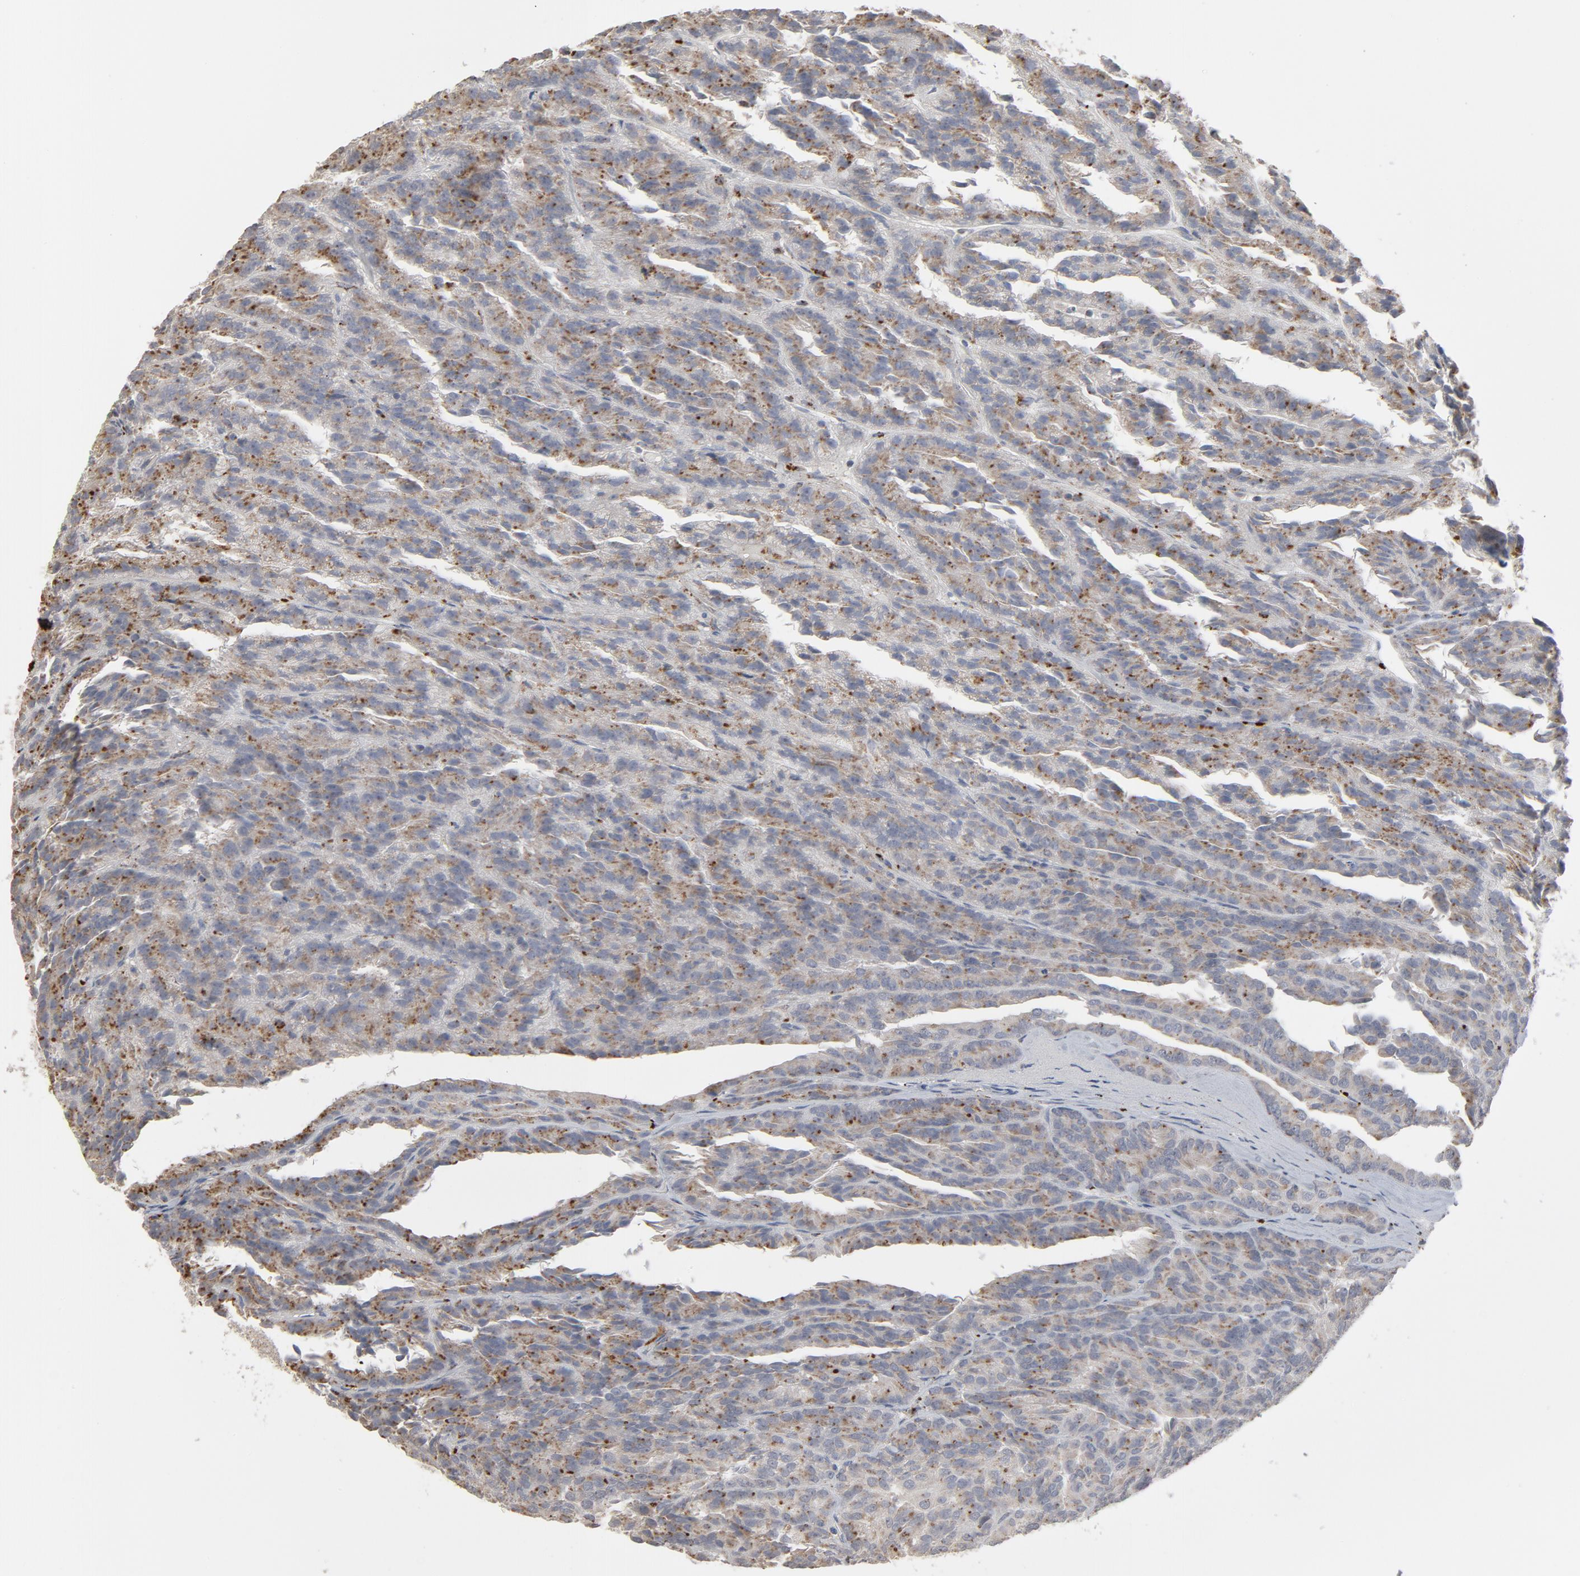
{"staining": {"intensity": "moderate", "quantity": "25%-75%", "location": "cytoplasmic/membranous"}, "tissue": "renal cancer", "cell_type": "Tumor cells", "image_type": "cancer", "snomed": [{"axis": "morphology", "description": "Adenocarcinoma, NOS"}, {"axis": "topography", "description": "Kidney"}], "caption": "Immunohistochemistry histopathology image of neoplastic tissue: adenocarcinoma (renal) stained using immunohistochemistry (IHC) demonstrates medium levels of moderate protein expression localized specifically in the cytoplasmic/membranous of tumor cells, appearing as a cytoplasmic/membranous brown color.", "gene": "POMT2", "patient": {"sex": "male", "age": 46}}